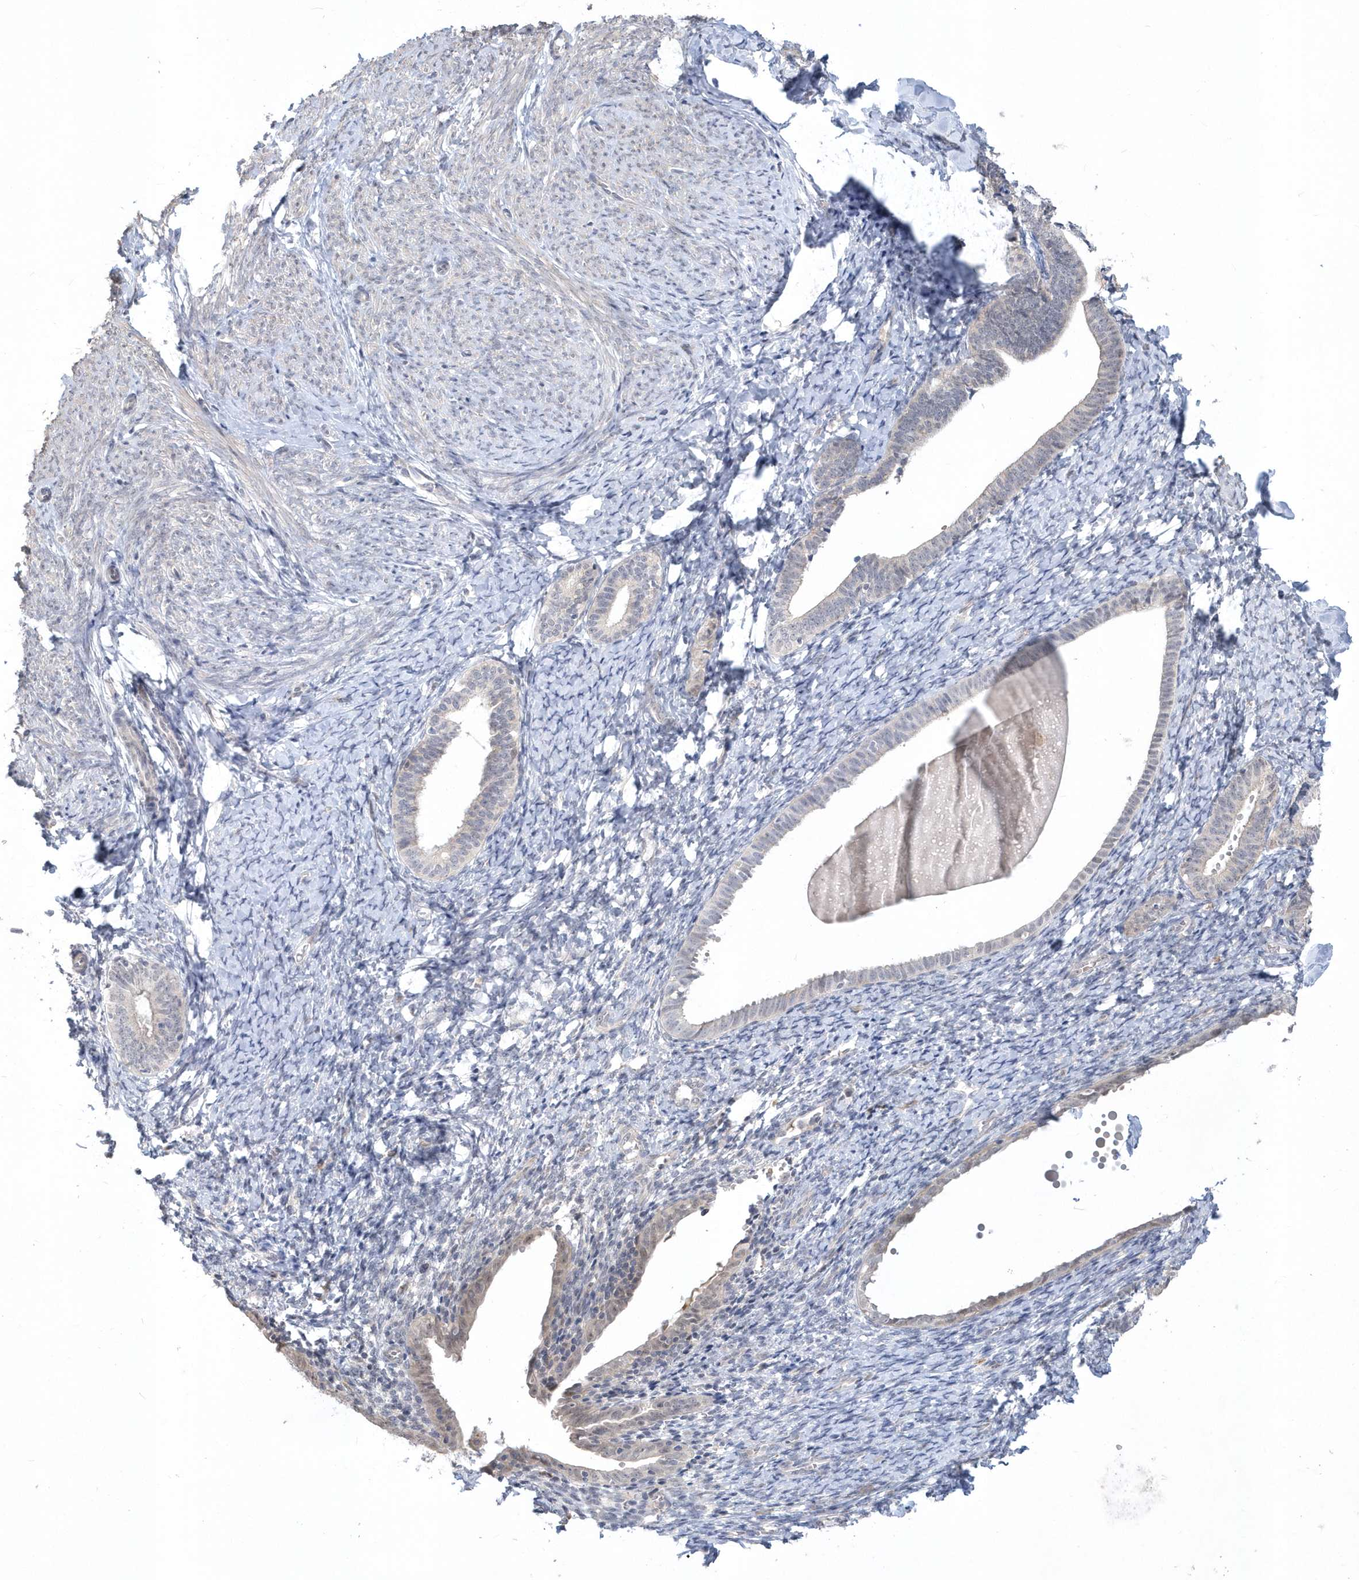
{"staining": {"intensity": "negative", "quantity": "none", "location": "none"}, "tissue": "endometrium", "cell_type": "Cells in endometrial stroma", "image_type": "normal", "snomed": [{"axis": "morphology", "description": "Normal tissue, NOS"}, {"axis": "topography", "description": "Endometrium"}], "caption": "A photomicrograph of human endometrium is negative for staining in cells in endometrial stroma. (DAB (3,3'-diaminobenzidine) immunohistochemistry visualized using brightfield microscopy, high magnification).", "gene": "TSPEAR", "patient": {"sex": "female", "age": 72}}